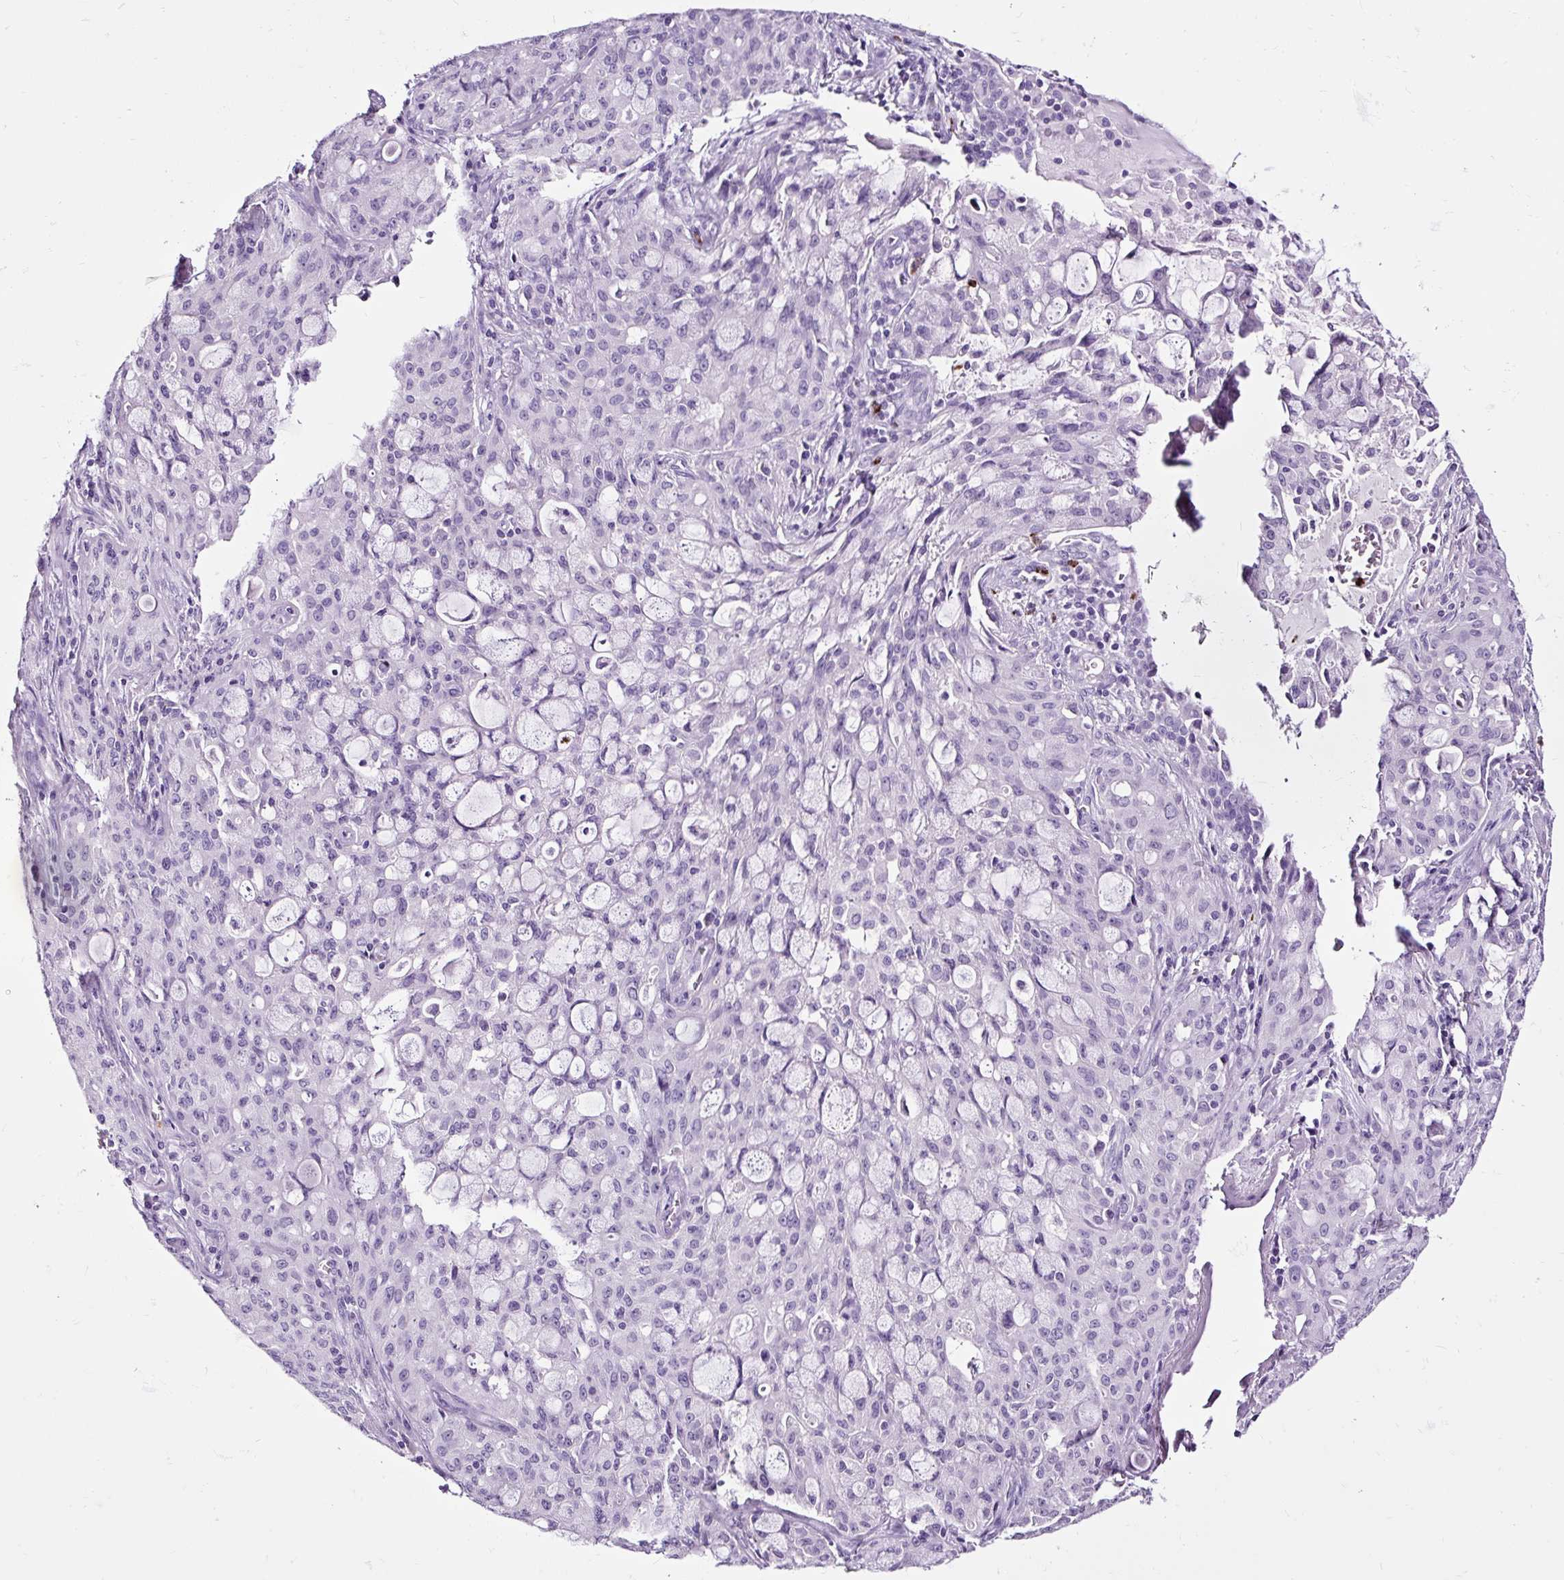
{"staining": {"intensity": "negative", "quantity": "none", "location": "none"}, "tissue": "lung cancer", "cell_type": "Tumor cells", "image_type": "cancer", "snomed": [{"axis": "morphology", "description": "Adenocarcinoma, NOS"}, {"axis": "topography", "description": "Lung"}], "caption": "A high-resolution photomicrograph shows IHC staining of lung adenocarcinoma, which displays no significant expression in tumor cells.", "gene": "SLC7A8", "patient": {"sex": "female", "age": 44}}